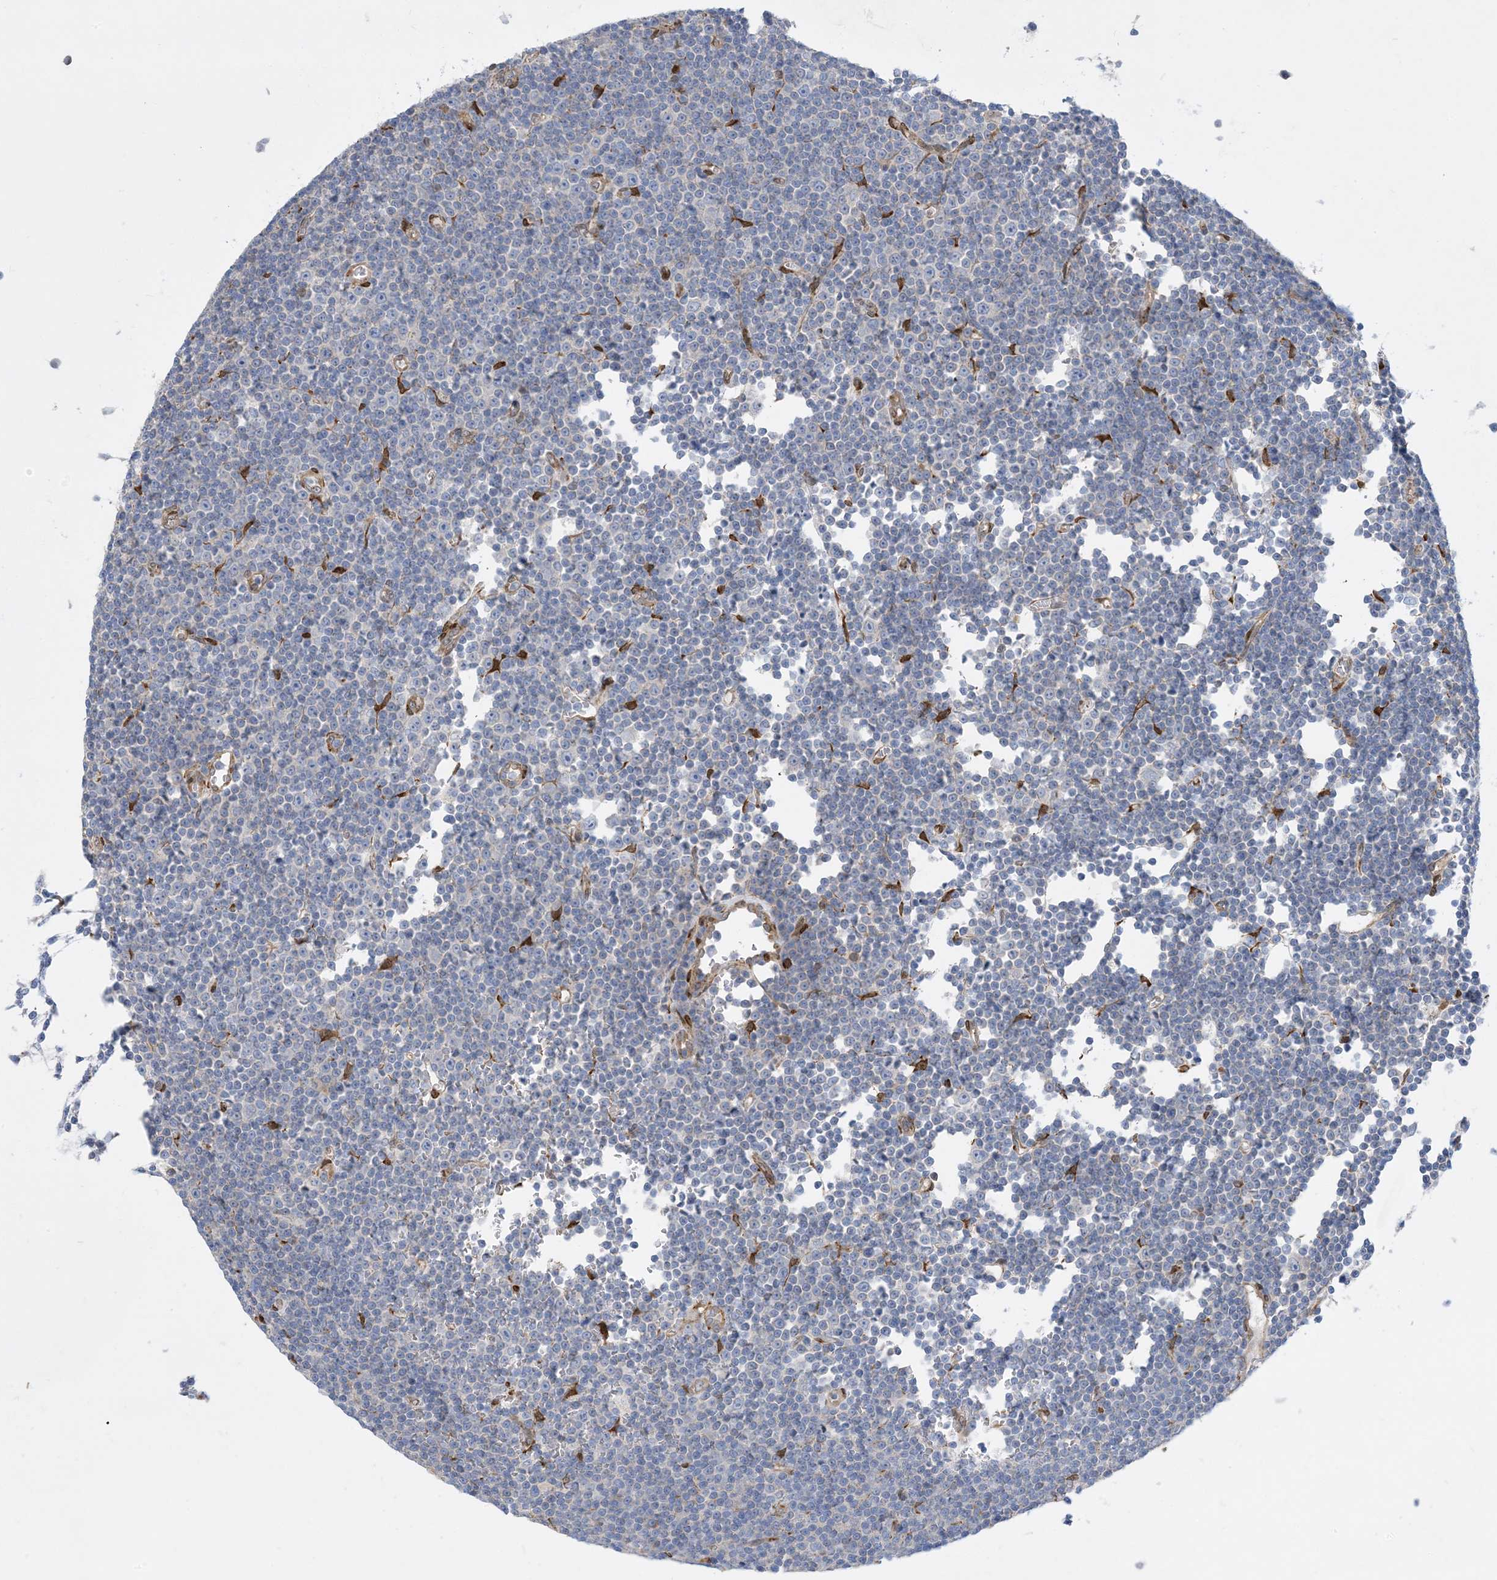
{"staining": {"intensity": "negative", "quantity": "none", "location": "none"}, "tissue": "lymphoma", "cell_type": "Tumor cells", "image_type": "cancer", "snomed": [{"axis": "morphology", "description": "Malignant lymphoma, non-Hodgkin's type, Low grade"}, {"axis": "topography", "description": "Lymph node"}], "caption": "Tumor cells show no significant protein positivity in lymphoma.", "gene": "RBMS3", "patient": {"sex": "female", "age": 67}}